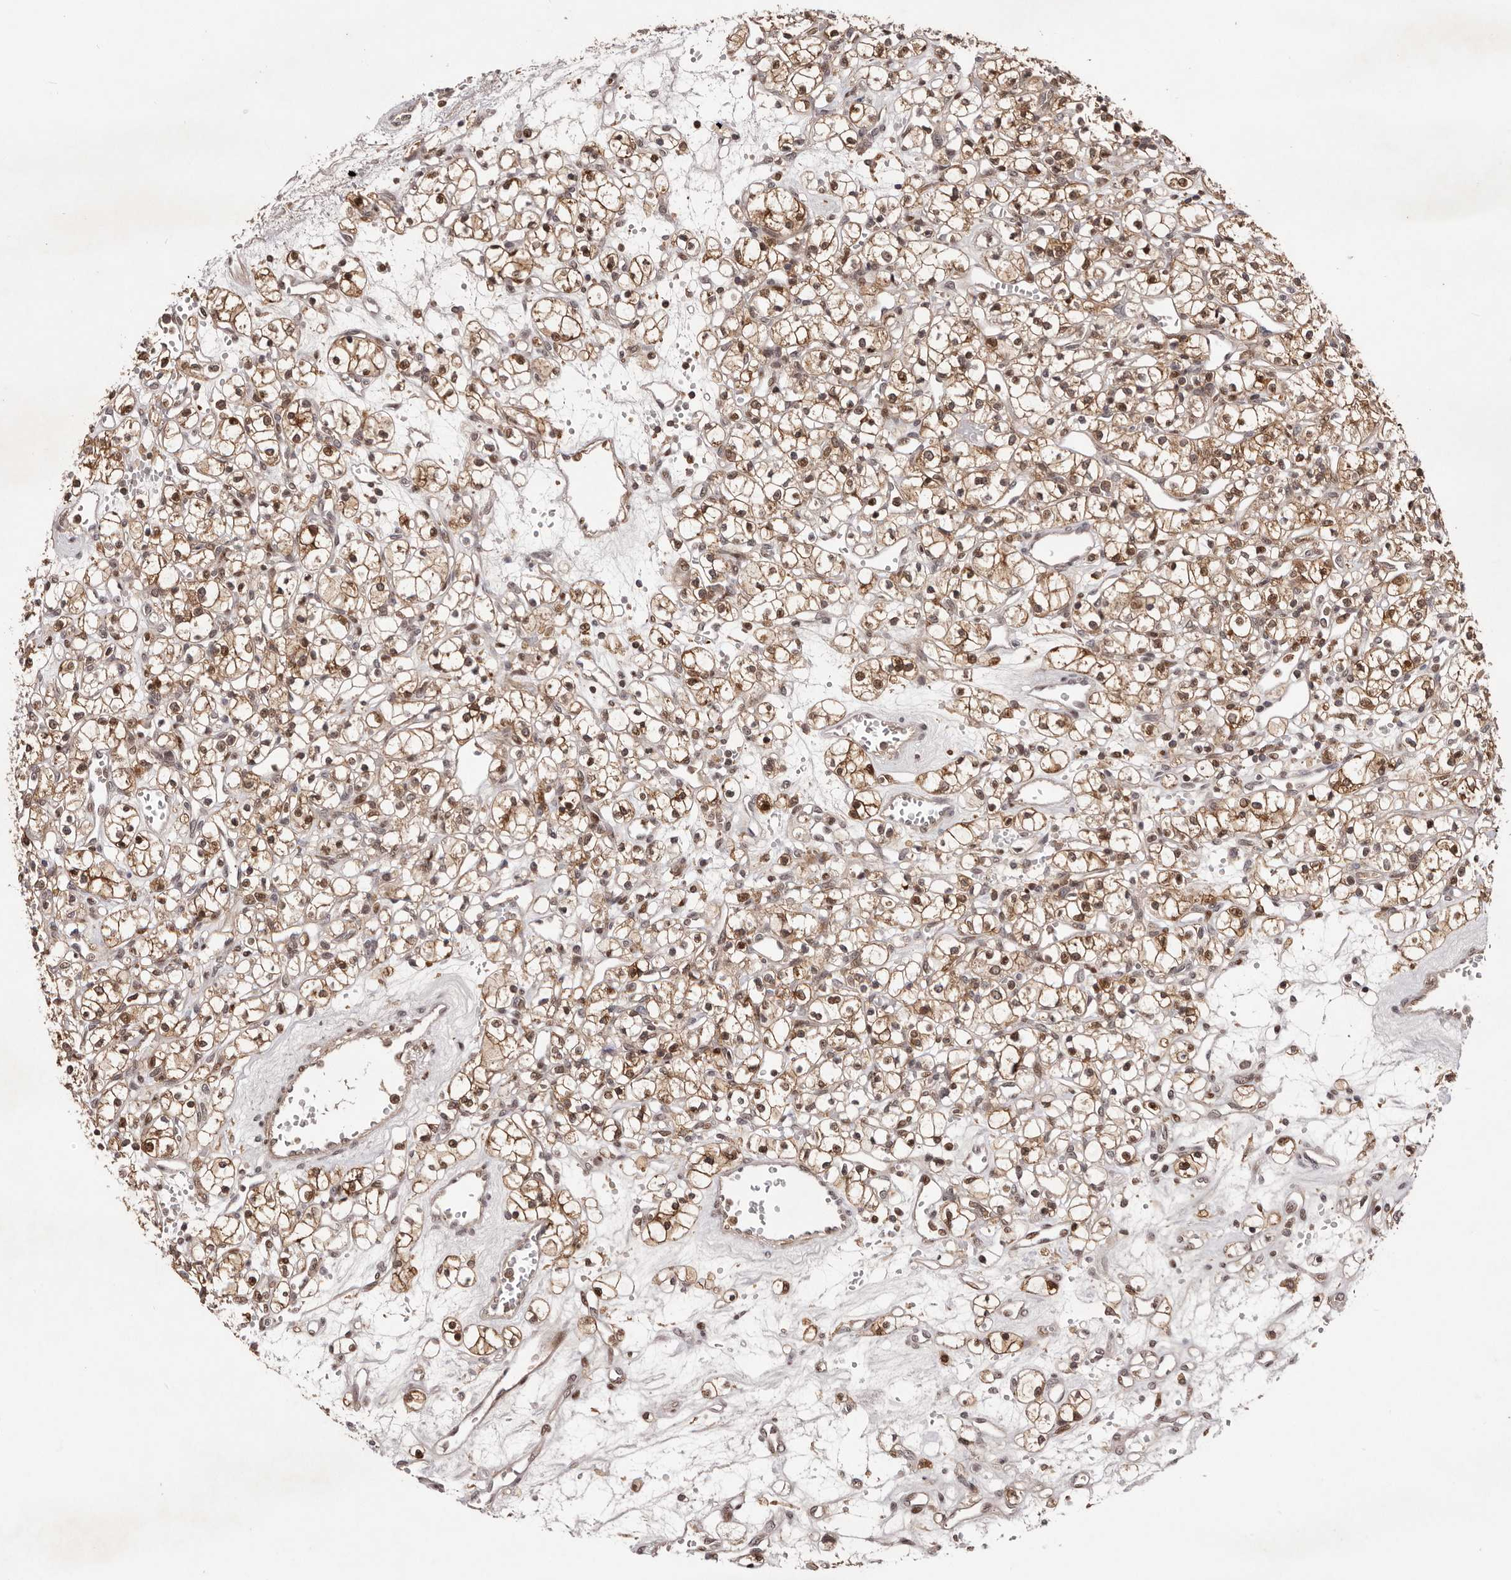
{"staining": {"intensity": "moderate", "quantity": ">75%", "location": "cytoplasmic/membranous,nuclear"}, "tissue": "renal cancer", "cell_type": "Tumor cells", "image_type": "cancer", "snomed": [{"axis": "morphology", "description": "Adenocarcinoma, NOS"}, {"axis": "topography", "description": "Kidney"}], "caption": "The immunohistochemical stain highlights moderate cytoplasmic/membranous and nuclear staining in tumor cells of adenocarcinoma (renal) tissue.", "gene": "FBXO5", "patient": {"sex": "female", "age": 59}}